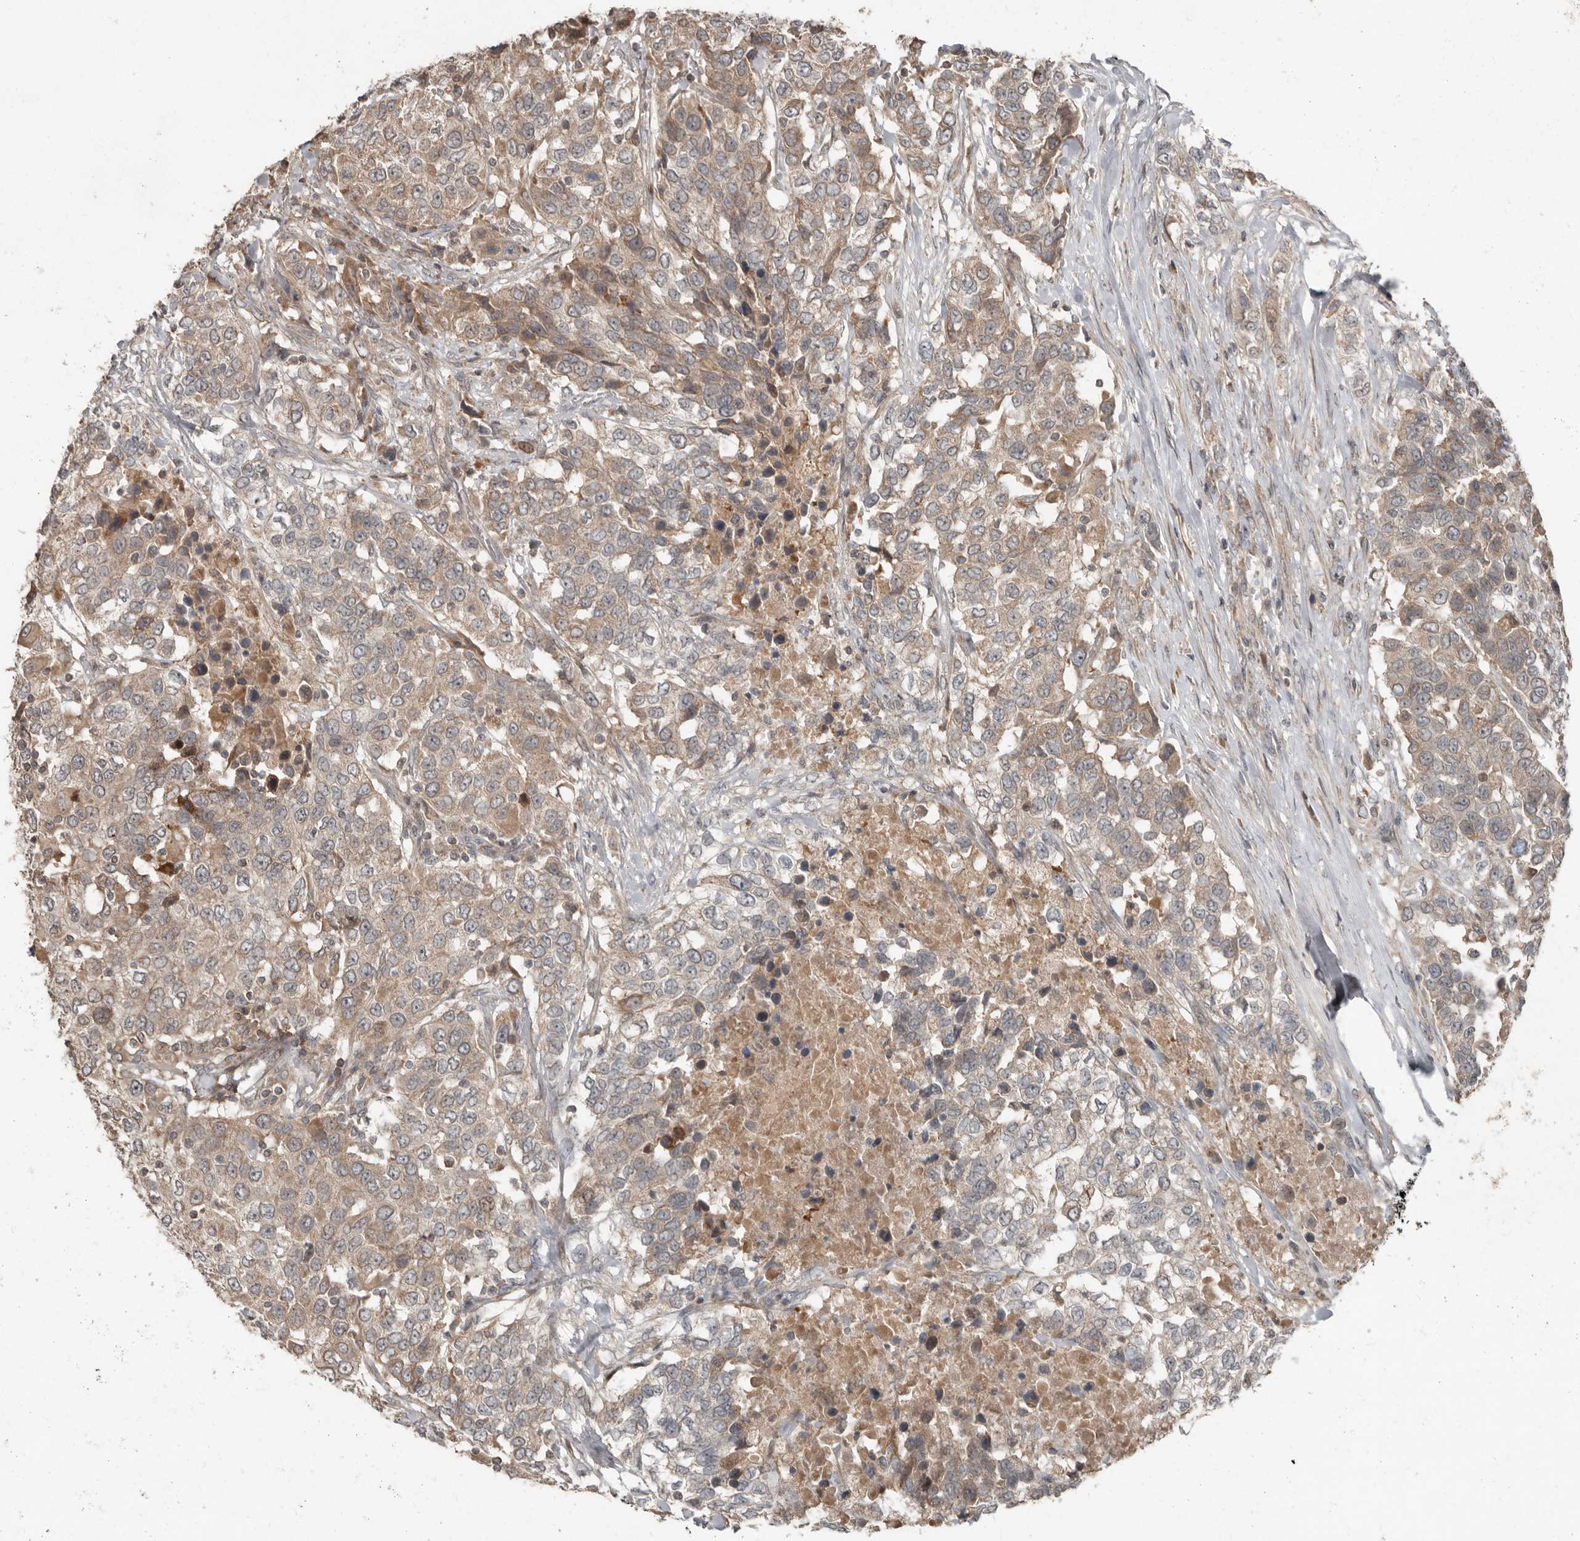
{"staining": {"intensity": "weak", "quantity": ">75%", "location": "cytoplasmic/membranous"}, "tissue": "urothelial cancer", "cell_type": "Tumor cells", "image_type": "cancer", "snomed": [{"axis": "morphology", "description": "Urothelial carcinoma, High grade"}, {"axis": "topography", "description": "Urinary bladder"}], "caption": "Tumor cells reveal weak cytoplasmic/membranous staining in about >75% of cells in urothelial carcinoma (high-grade).", "gene": "SLC6A7", "patient": {"sex": "female", "age": 80}}